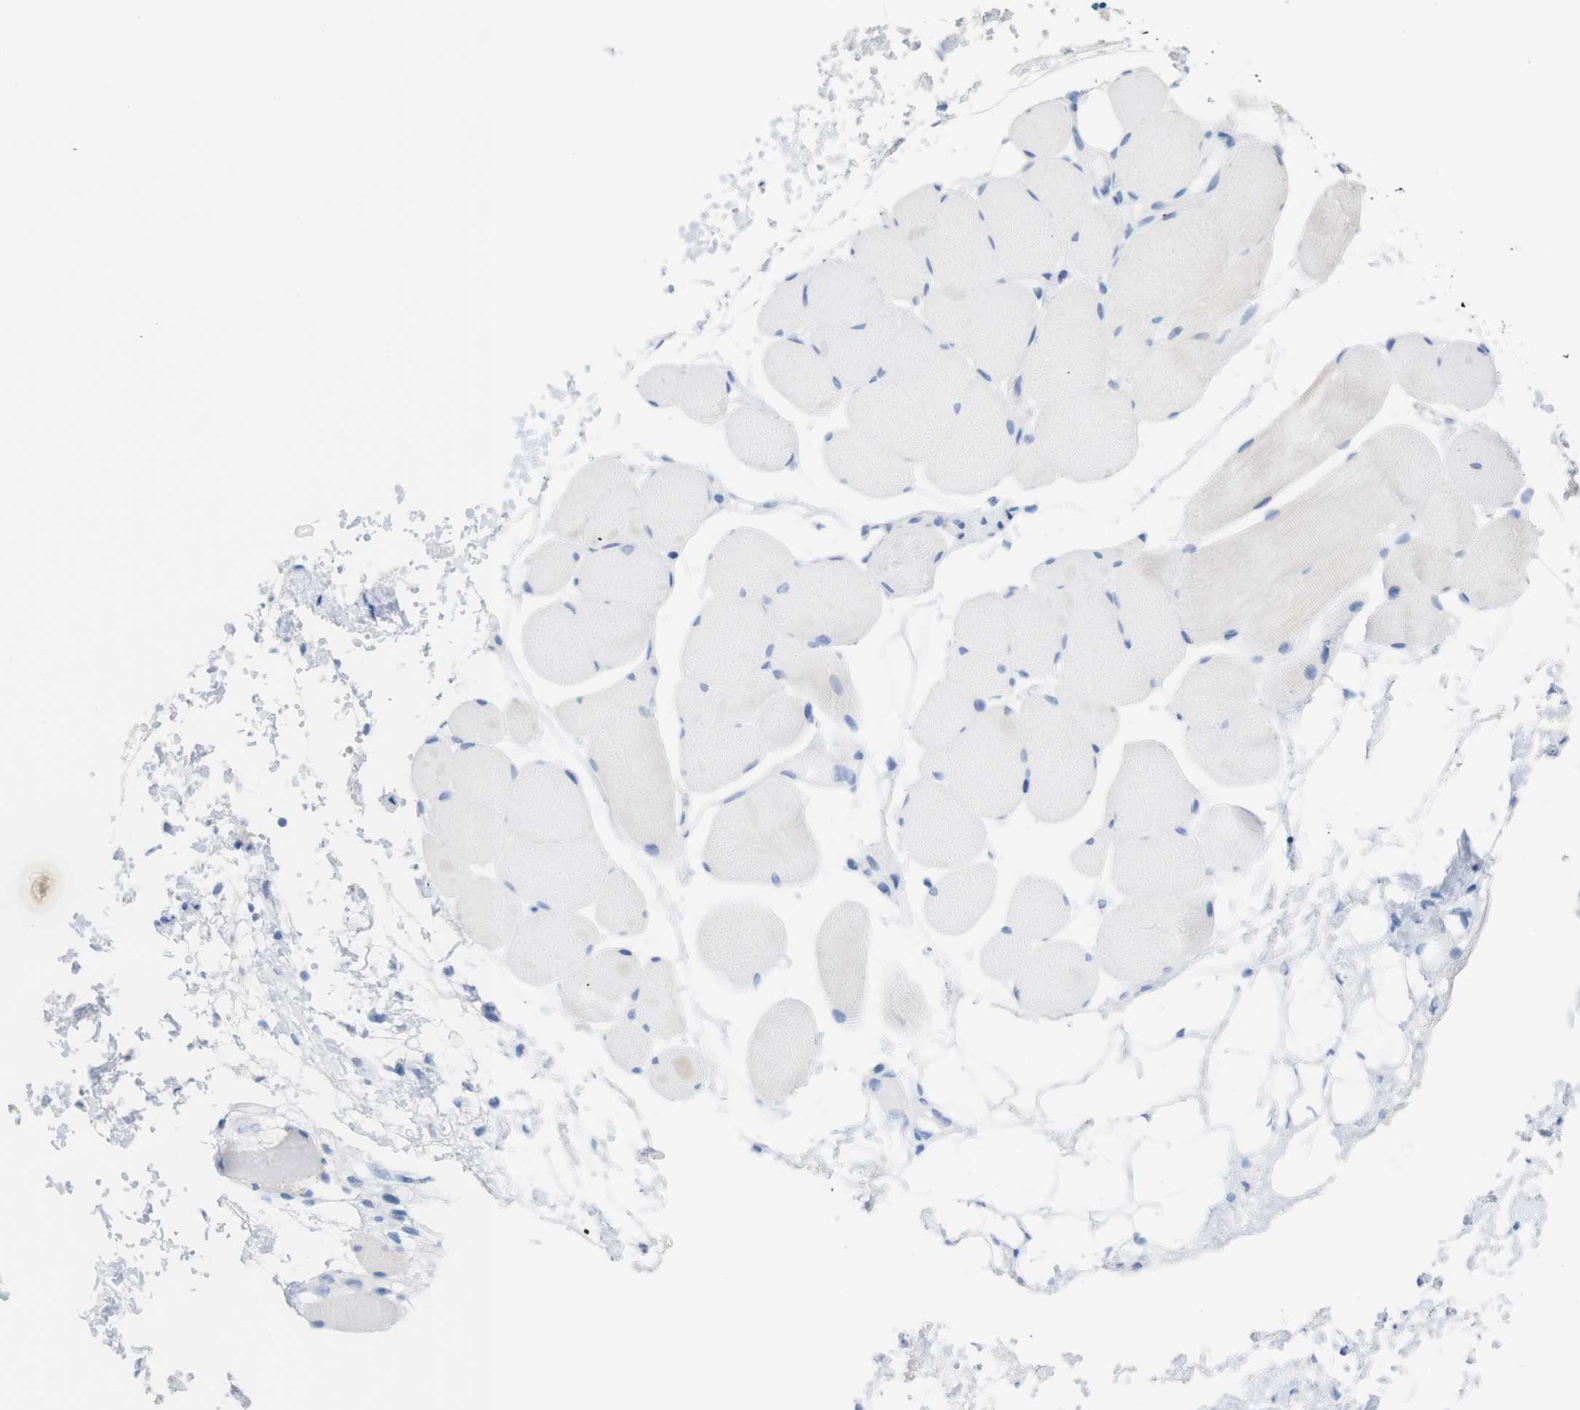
{"staining": {"intensity": "negative", "quantity": "none", "location": "none"}, "tissue": "adipose tissue", "cell_type": "Adipocytes", "image_type": "normal", "snomed": [{"axis": "morphology", "description": "Normal tissue, NOS"}, {"axis": "morphology", "description": "Inflammation, NOS"}, {"axis": "topography", "description": "Vascular tissue"}, {"axis": "topography", "description": "Salivary gland"}], "caption": "Adipocytes are negative for brown protein staining in benign adipose tissue.", "gene": "LAG3", "patient": {"sex": "female", "age": 75}}